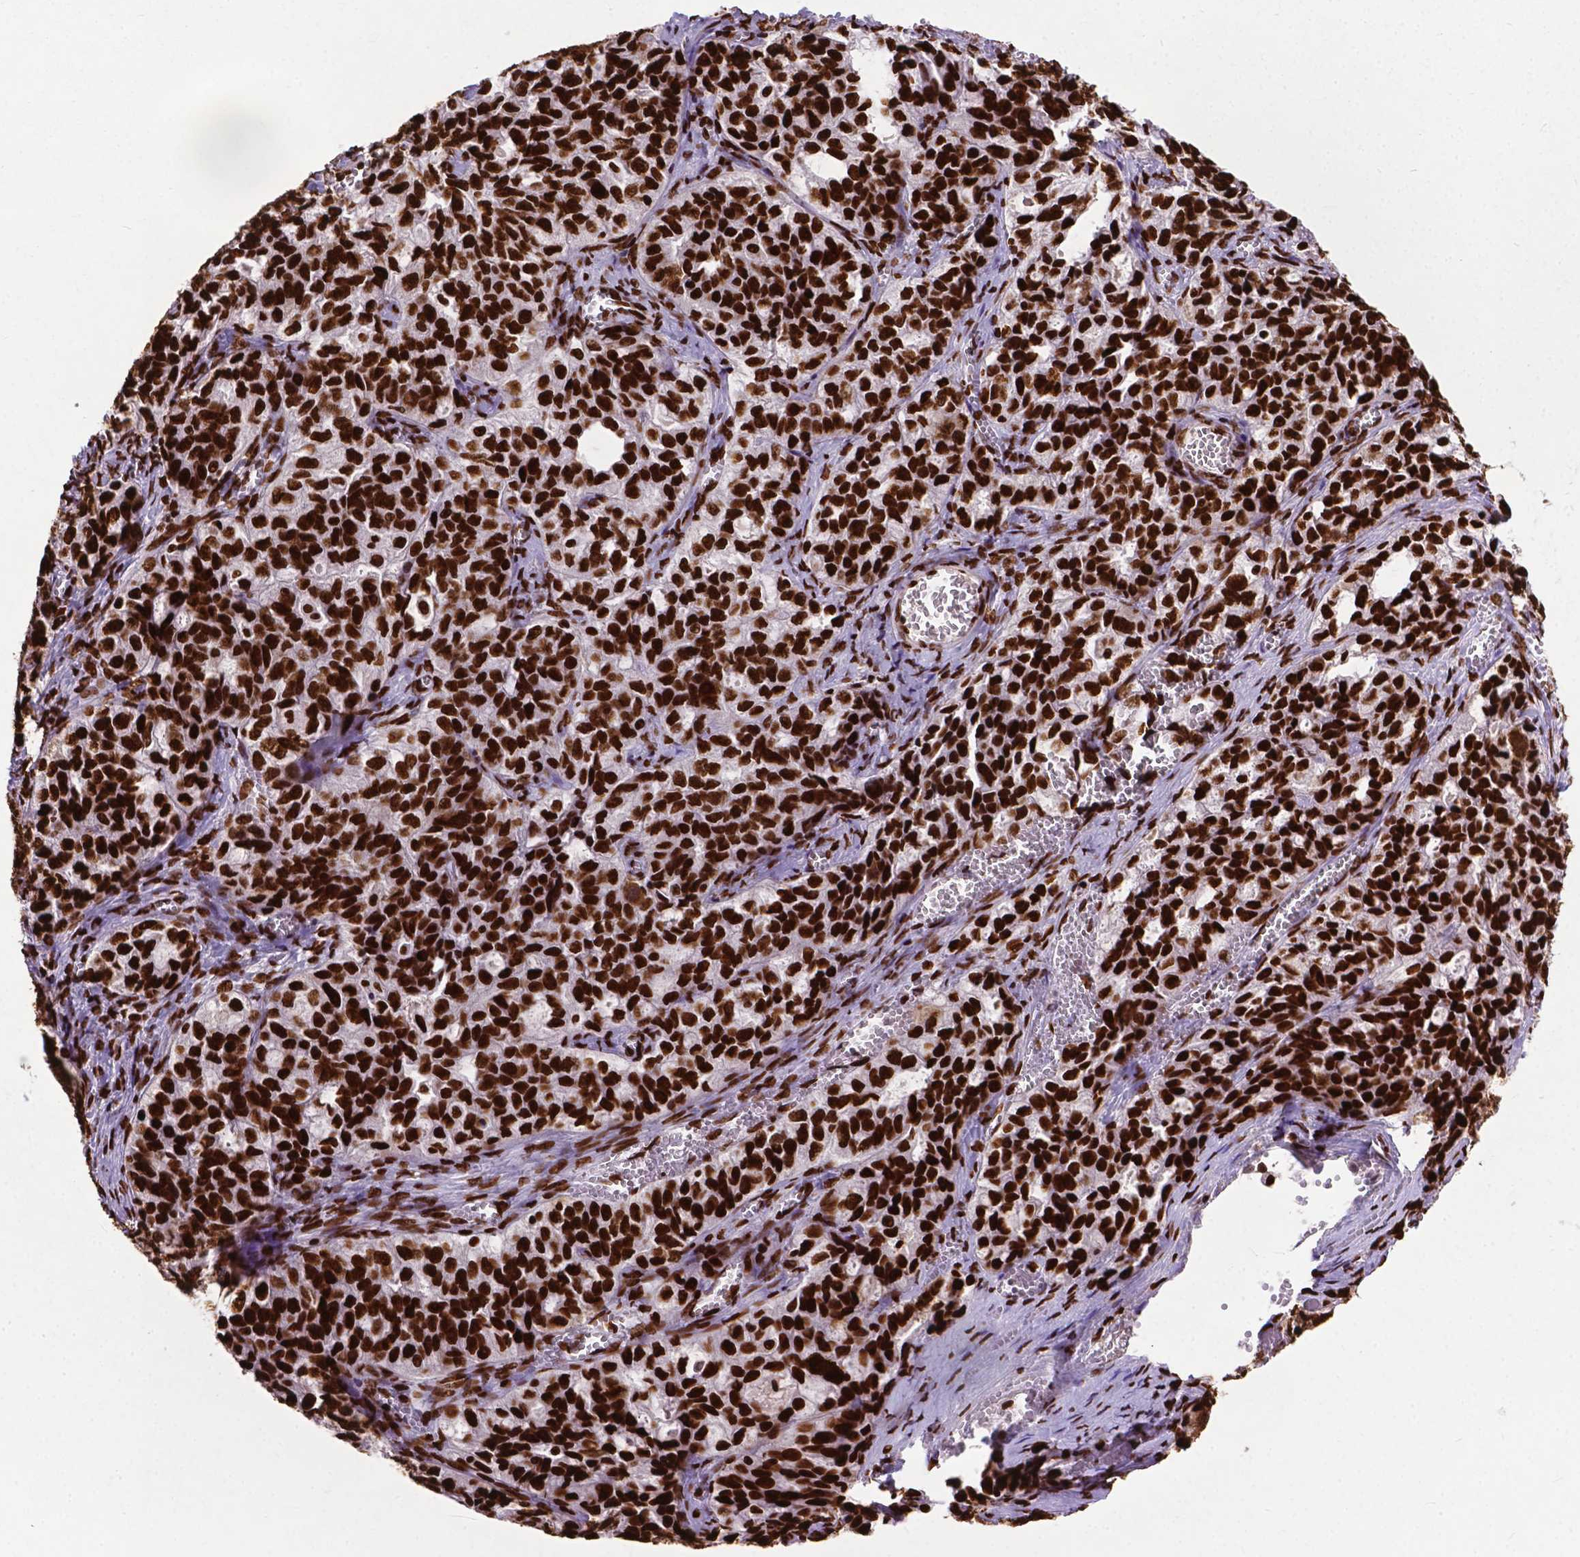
{"staining": {"intensity": "strong", "quantity": ">75%", "location": "nuclear"}, "tissue": "ovarian cancer", "cell_type": "Tumor cells", "image_type": "cancer", "snomed": [{"axis": "morphology", "description": "Cystadenocarcinoma, serous, NOS"}, {"axis": "topography", "description": "Ovary"}], "caption": "Immunohistochemistry of human ovarian cancer (serous cystadenocarcinoma) demonstrates high levels of strong nuclear expression in approximately >75% of tumor cells. (Stains: DAB (3,3'-diaminobenzidine) in brown, nuclei in blue, Microscopy: brightfield microscopy at high magnification).", "gene": "SMIM5", "patient": {"sex": "female", "age": 51}}